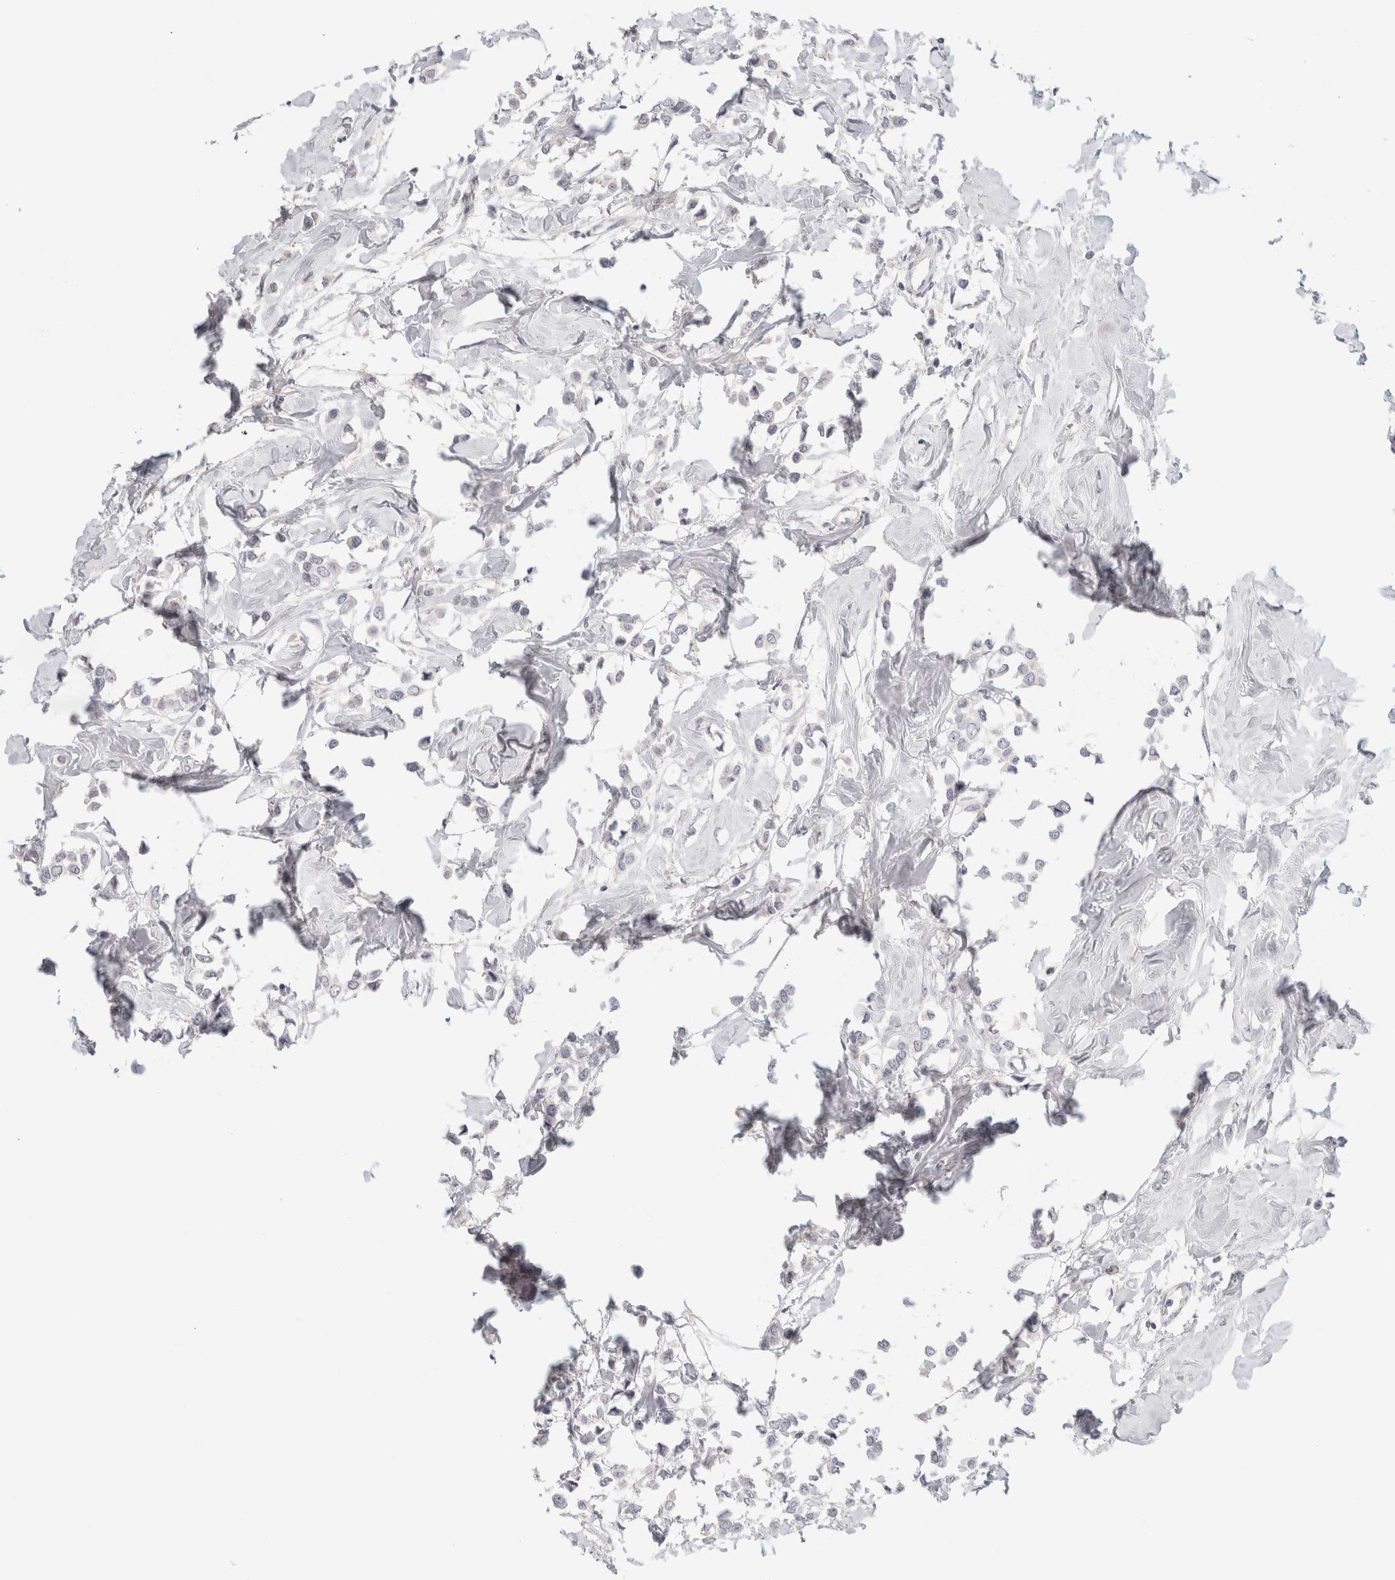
{"staining": {"intensity": "negative", "quantity": "none", "location": "none"}, "tissue": "breast cancer", "cell_type": "Tumor cells", "image_type": "cancer", "snomed": [{"axis": "morphology", "description": "Lobular carcinoma"}, {"axis": "topography", "description": "Breast"}], "caption": "Tumor cells show no significant staining in breast cancer.", "gene": "CHRM4", "patient": {"sex": "female", "age": 51}}